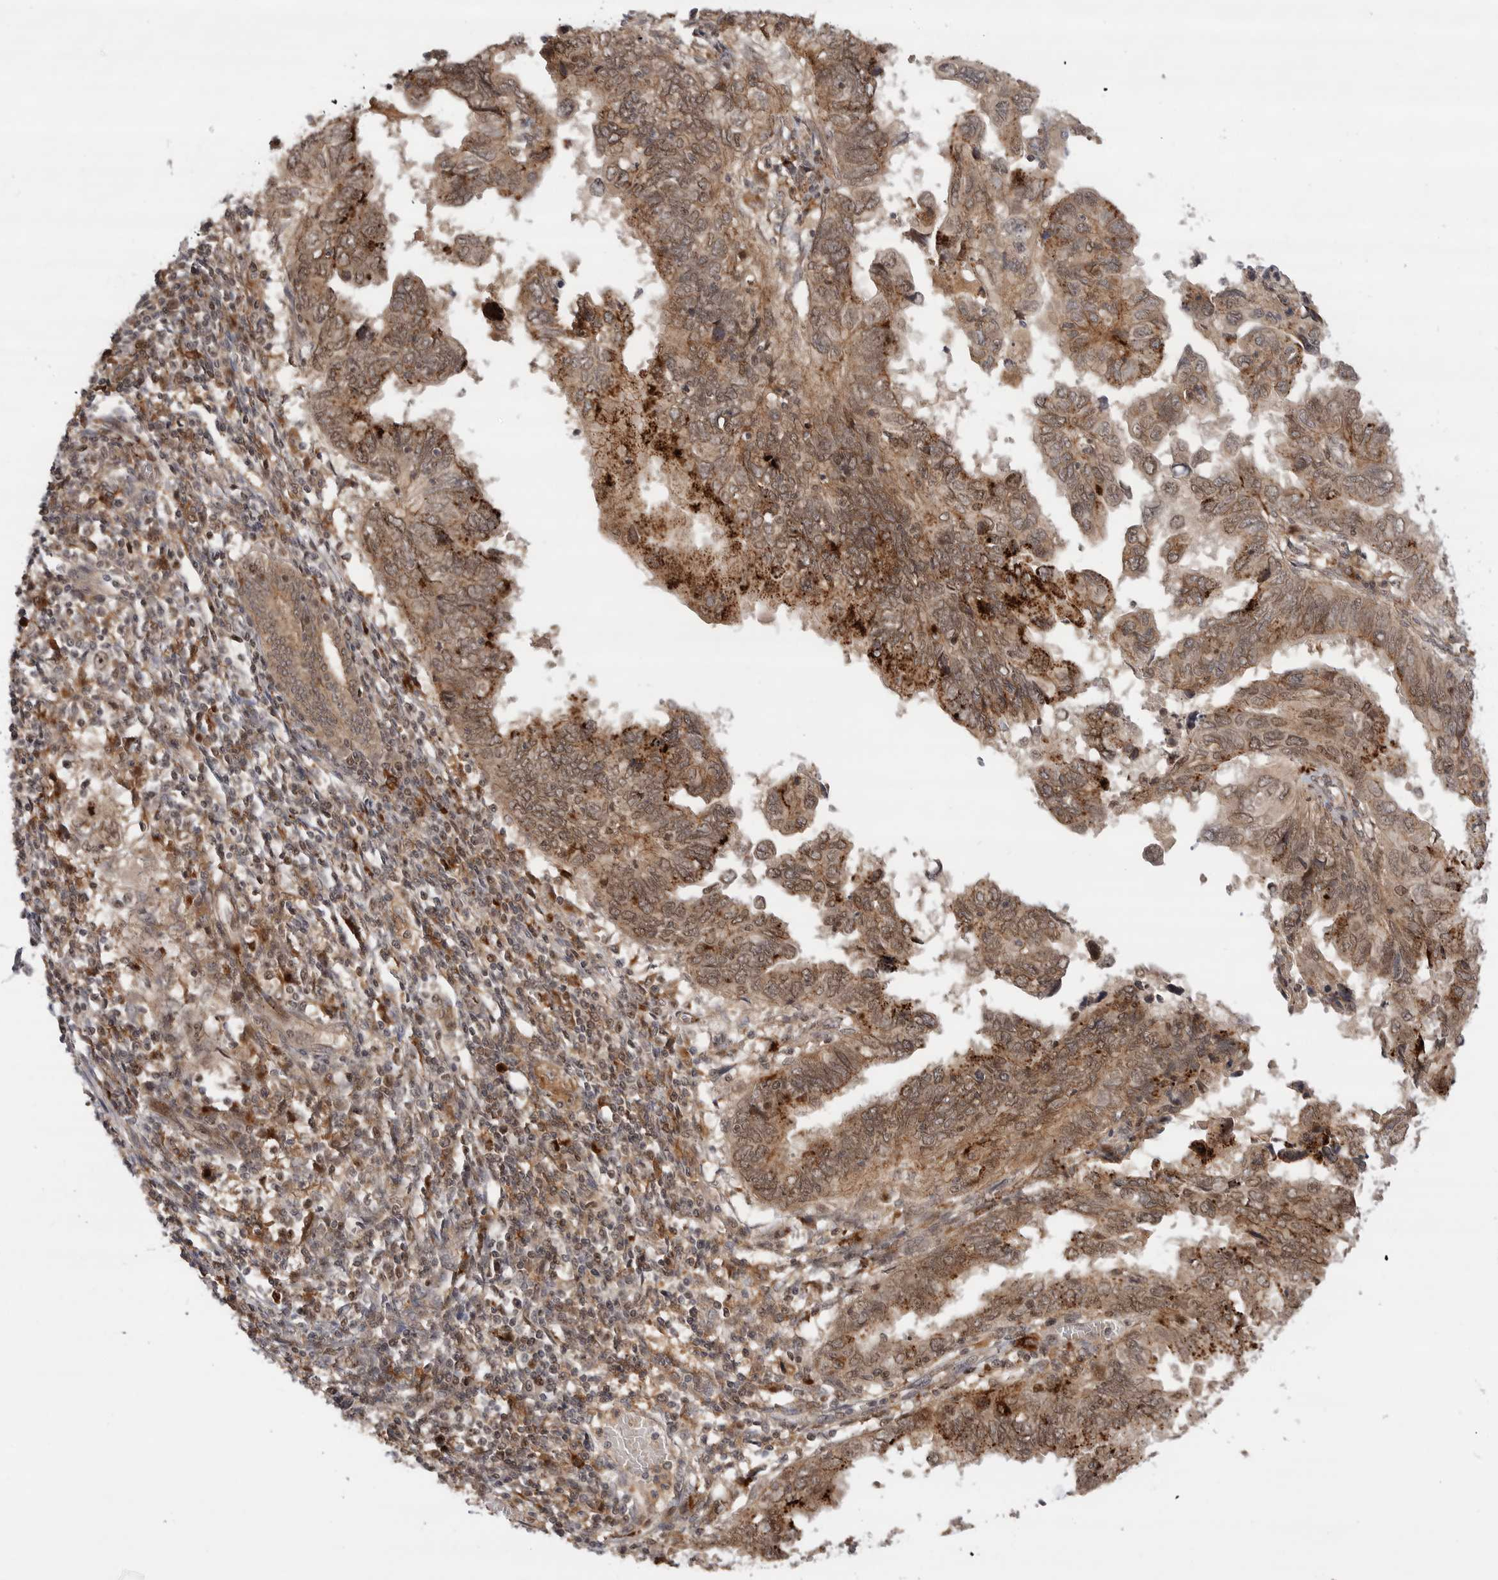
{"staining": {"intensity": "moderate", "quantity": ">75%", "location": "cytoplasmic/membranous,nuclear"}, "tissue": "endometrial cancer", "cell_type": "Tumor cells", "image_type": "cancer", "snomed": [{"axis": "morphology", "description": "Adenocarcinoma, NOS"}, {"axis": "topography", "description": "Uterus"}], "caption": "The image exhibits a brown stain indicating the presence of a protein in the cytoplasmic/membranous and nuclear of tumor cells in endometrial cancer.", "gene": "CSNK1G3", "patient": {"sex": "female", "age": 77}}